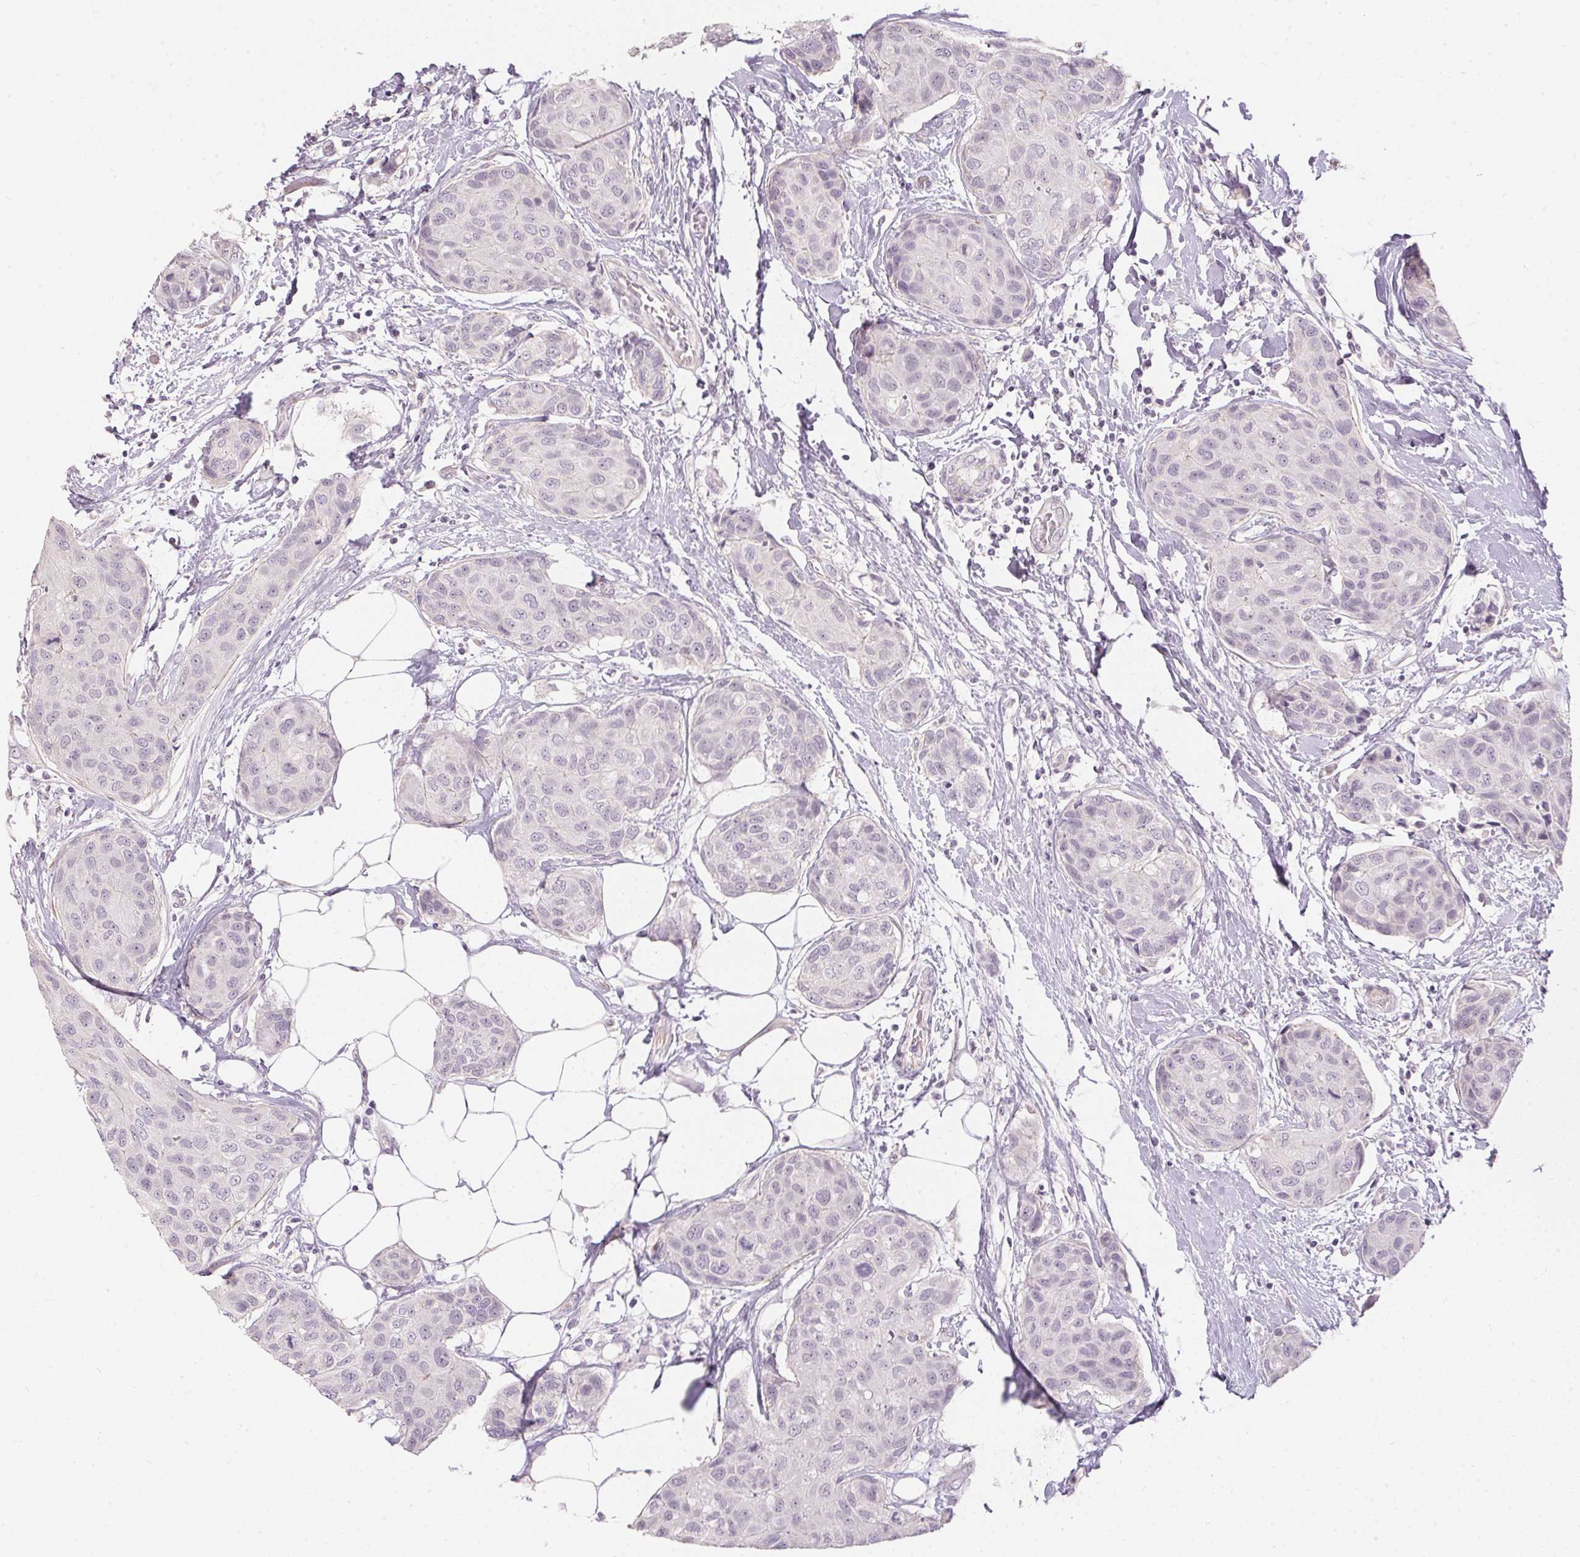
{"staining": {"intensity": "negative", "quantity": "none", "location": "none"}, "tissue": "breast cancer", "cell_type": "Tumor cells", "image_type": "cancer", "snomed": [{"axis": "morphology", "description": "Duct carcinoma"}, {"axis": "topography", "description": "Breast"}], "caption": "Tumor cells are negative for protein expression in human infiltrating ductal carcinoma (breast).", "gene": "GDAP1L1", "patient": {"sex": "female", "age": 80}}